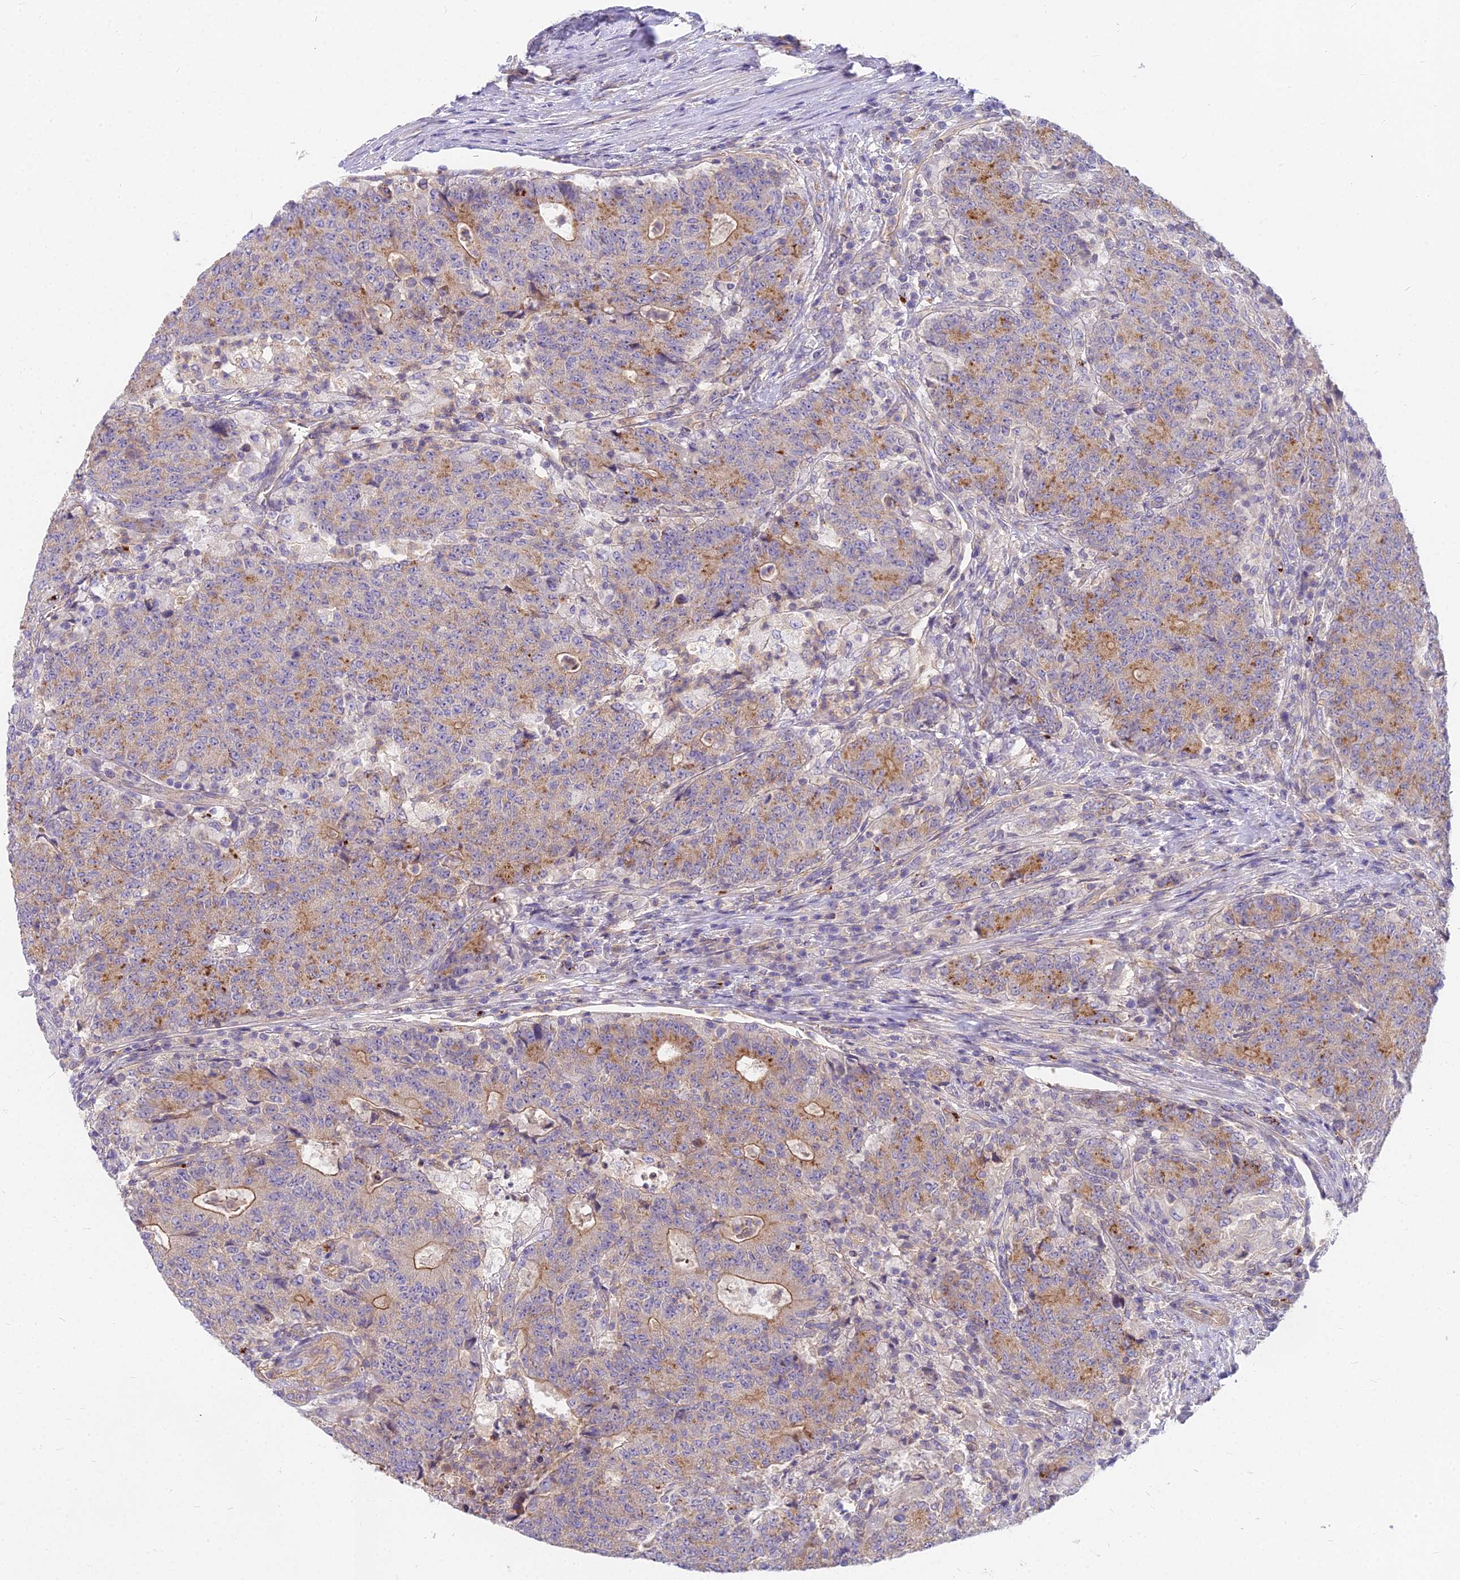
{"staining": {"intensity": "moderate", "quantity": ">75%", "location": "cytoplasmic/membranous"}, "tissue": "colorectal cancer", "cell_type": "Tumor cells", "image_type": "cancer", "snomed": [{"axis": "morphology", "description": "Adenocarcinoma, NOS"}, {"axis": "topography", "description": "Colon"}], "caption": "Immunohistochemical staining of colorectal cancer displays medium levels of moderate cytoplasmic/membranous expression in approximately >75% of tumor cells.", "gene": "HLA-DOA", "patient": {"sex": "female", "age": 75}}